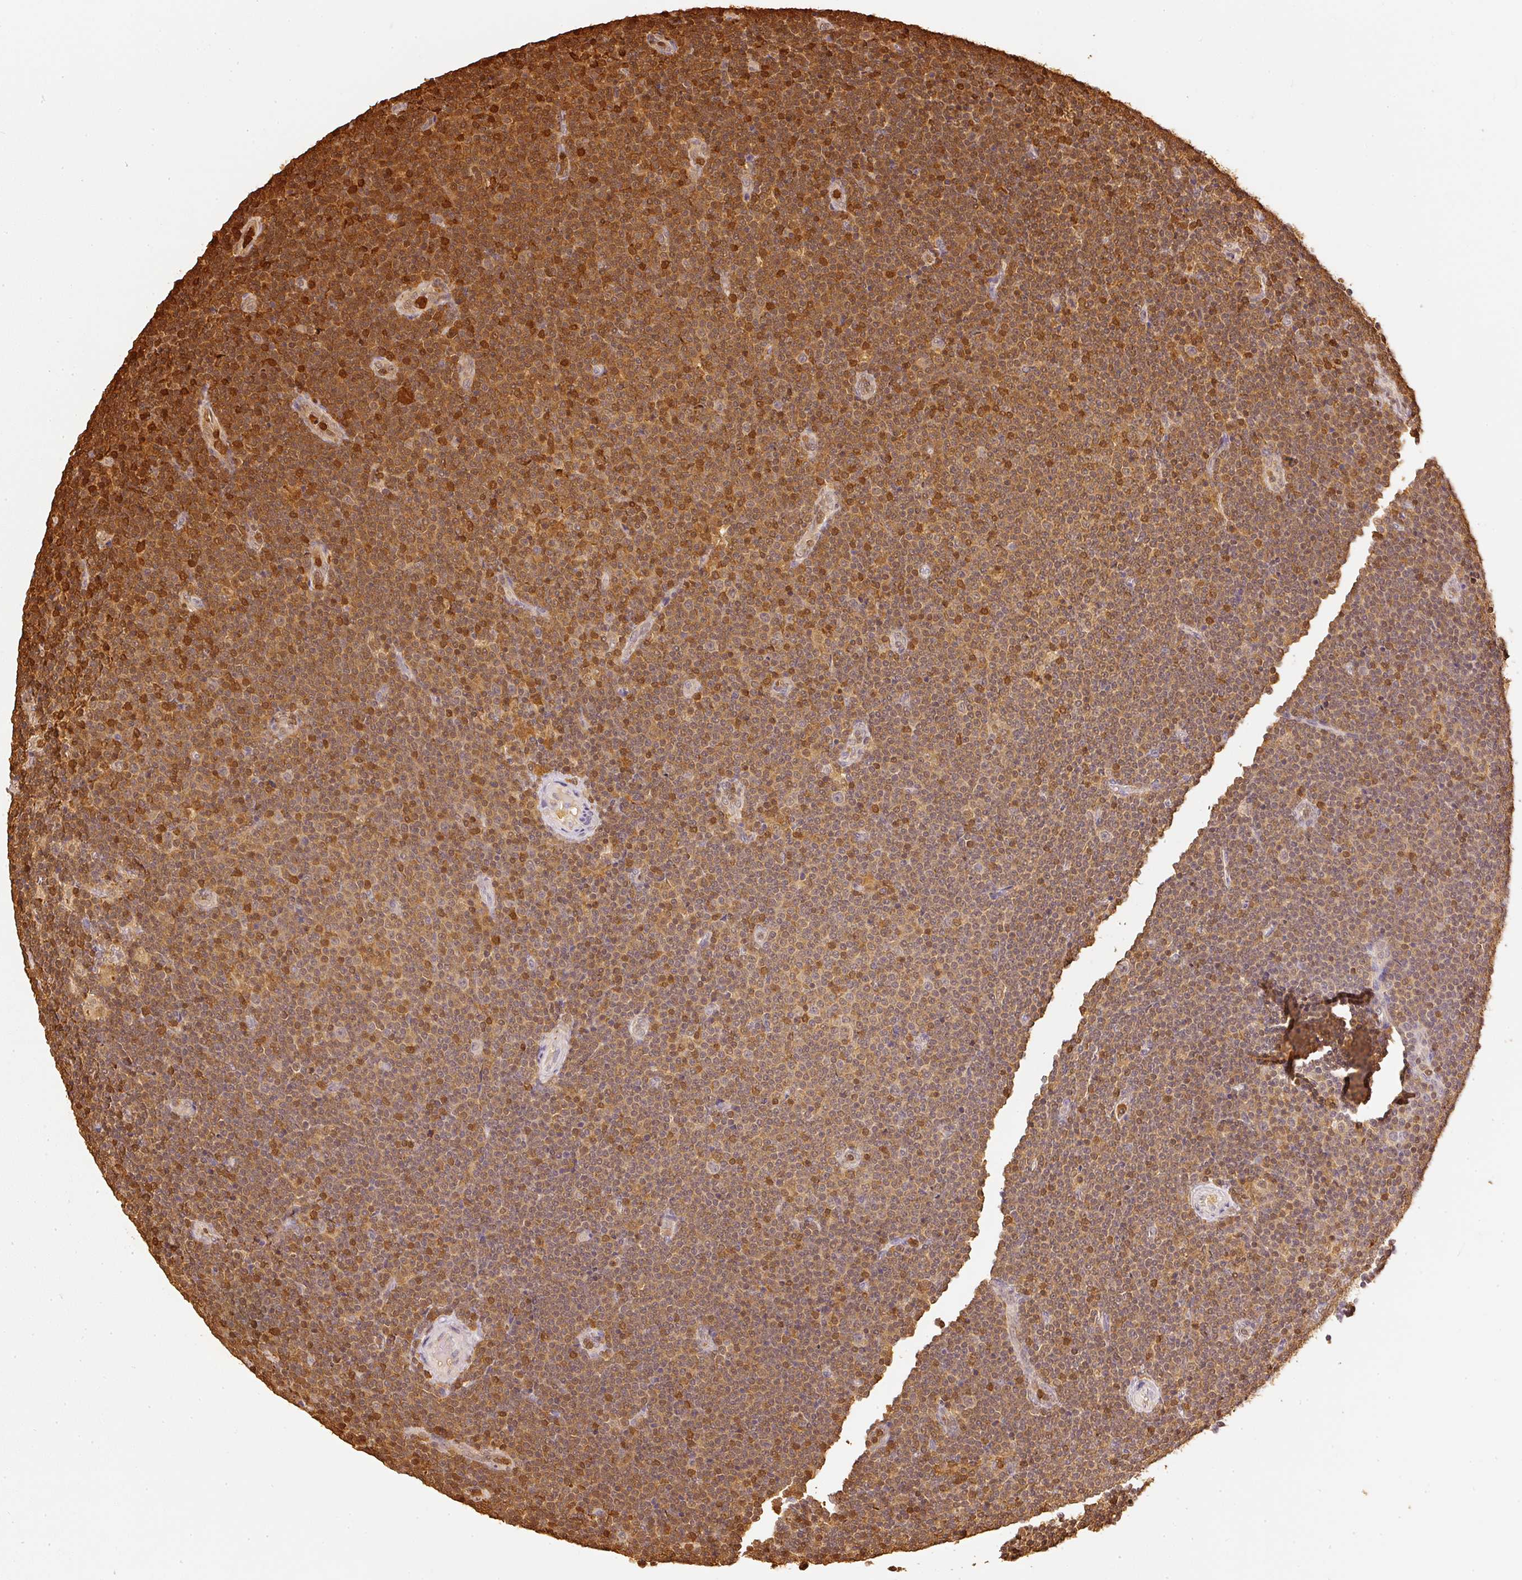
{"staining": {"intensity": "moderate", "quantity": ">75%", "location": "cytoplasmic/membranous,nuclear"}, "tissue": "lymphoma", "cell_type": "Tumor cells", "image_type": "cancer", "snomed": [{"axis": "morphology", "description": "Malignant lymphoma, non-Hodgkin's type, Low grade"}, {"axis": "topography", "description": "Lymph node"}], "caption": "DAB (3,3'-diaminobenzidine) immunohistochemical staining of malignant lymphoma, non-Hodgkin's type (low-grade) displays moderate cytoplasmic/membranous and nuclear protein positivity in approximately >75% of tumor cells. The staining was performed using DAB to visualize the protein expression in brown, while the nuclei were stained in blue with hematoxylin (Magnification: 20x).", "gene": "PFN1", "patient": {"sex": "male", "age": 48}}